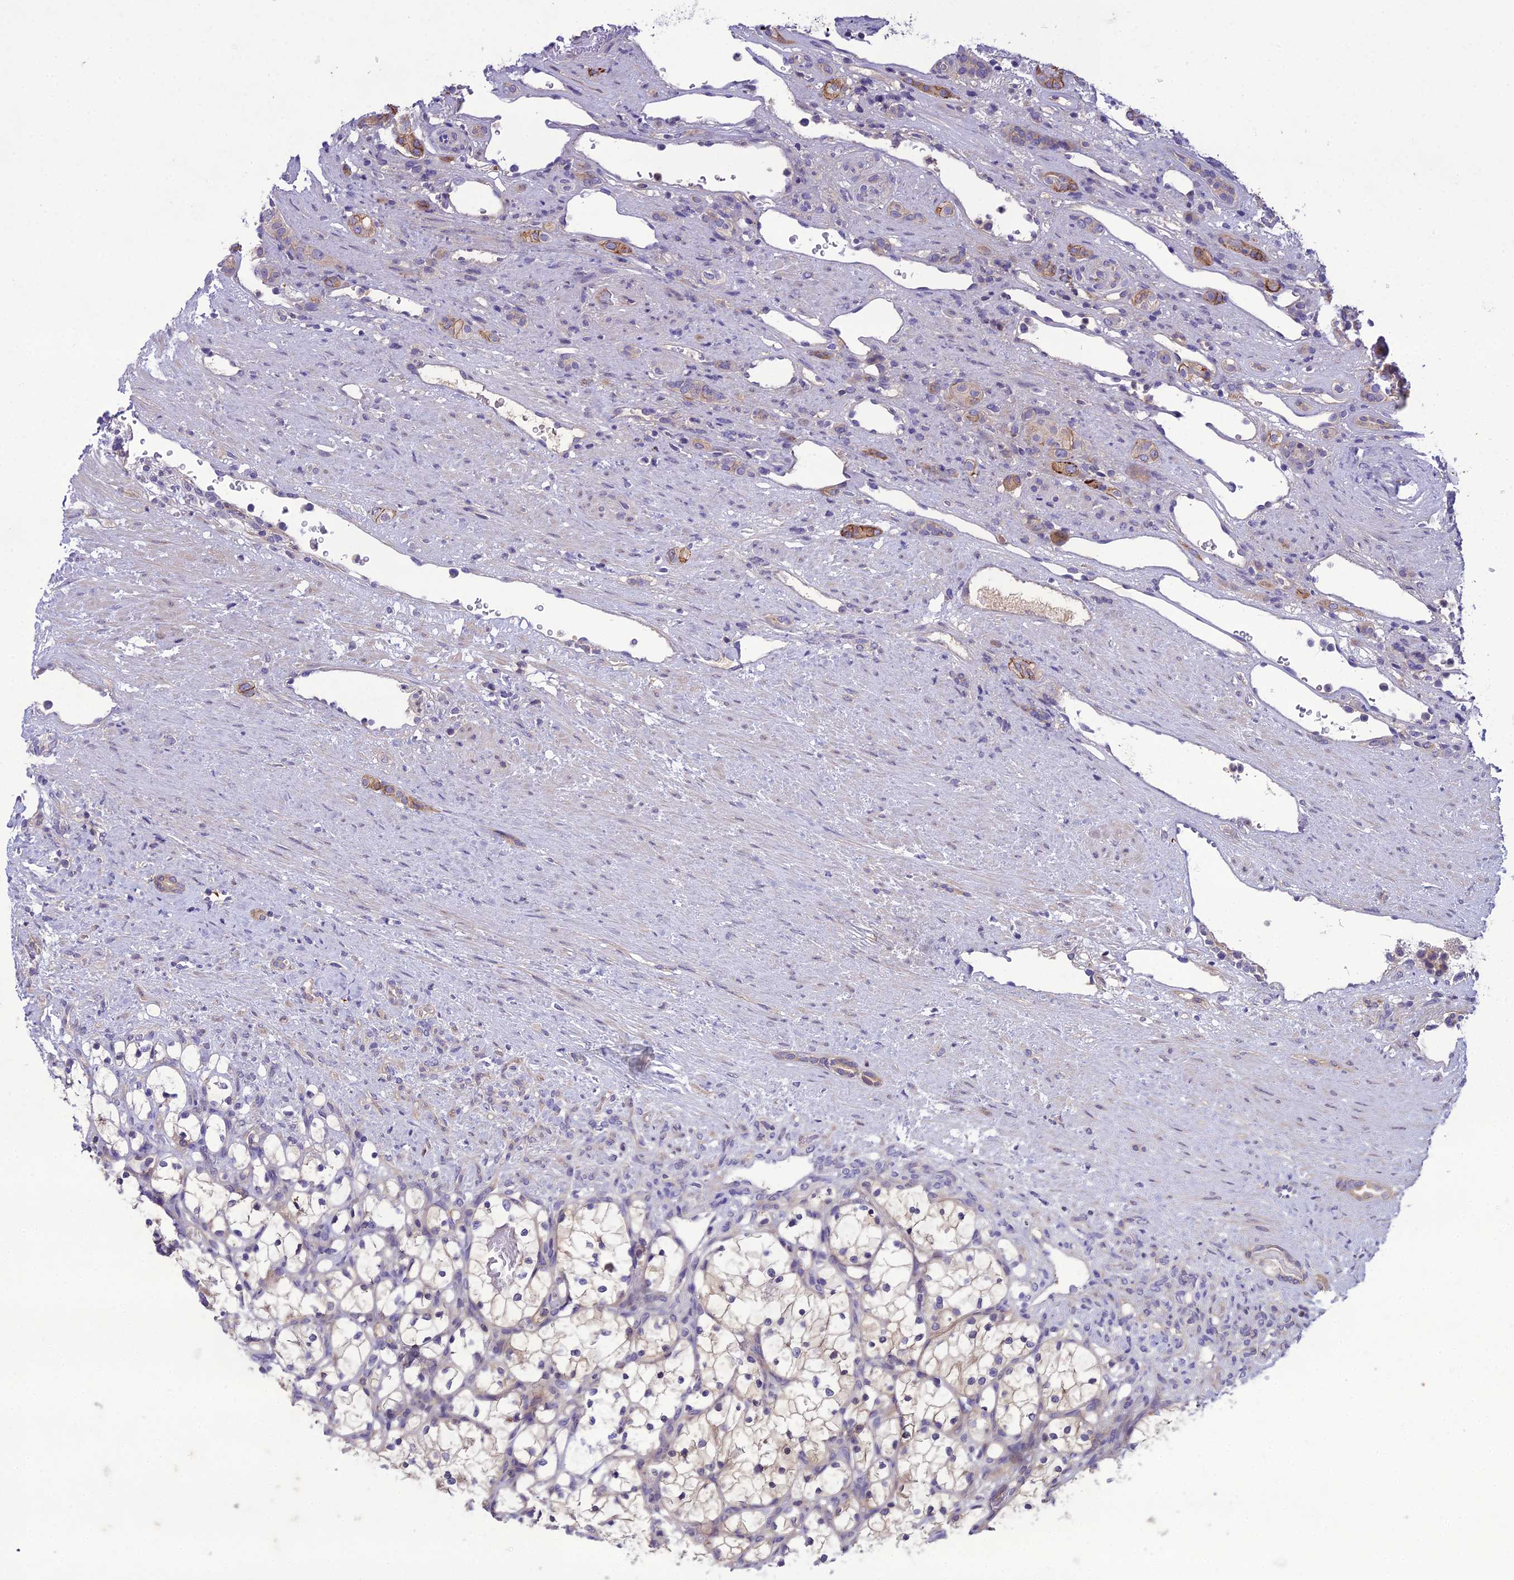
{"staining": {"intensity": "negative", "quantity": "none", "location": "none"}, "tissue": "renal cancer", "cell_type": "Tumor cells", "image_type": "cancer", "snomed": [{"axis": "morphology", "description": "Adenocarcinoma, NOS"}, {"axis": "topography", "description": "Kidney"}], "caption": "IHC image of neoplastic tissue: human renal cancer stained with DAB (3,3'-diaminobenzidine) displays no significant protein positivity in tumor cells.", "gene": "GDF6", "patient": {"sex": "female", "age": 69}}